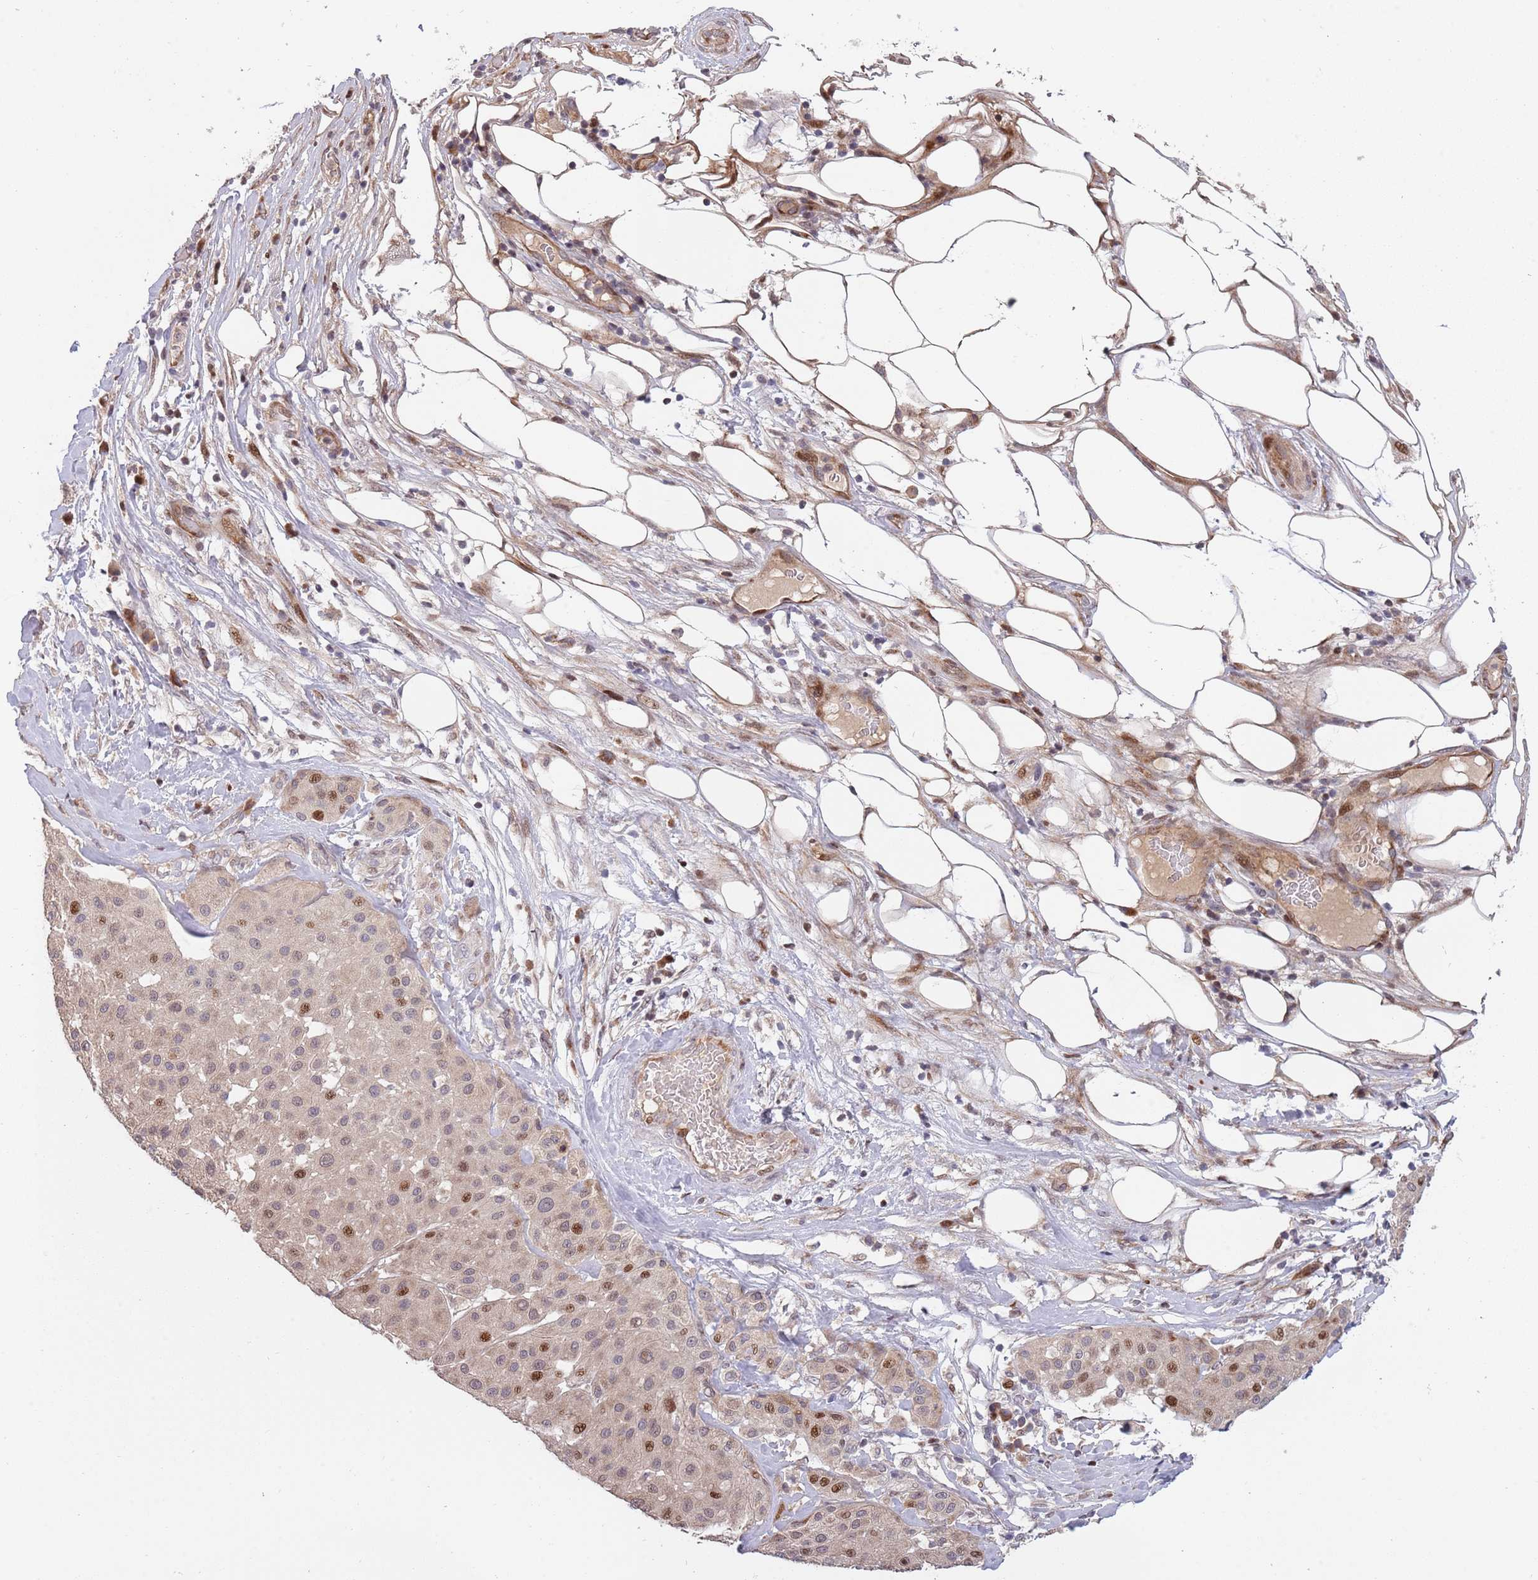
{"staining": {"intensity": "moderate", "quantity": "25%-75%", "location": "nuclear"}, "tissue": "melanoma", "cell_type": "Tumor cells", "image_type": "cancer", "snomed": [{"axis": "morphology", "description": "Malignant melanoma, Metastatic site"}, {"axis": "topography", "description": "Smooth muscle"}], "caption": "Tumor cells reveal medium levels of moderate nuclear positivity in about 25%-75% of cells in human melanoma.", "gene": "SYNDIG1L", "patient": {"sex": "male", "age": 41}}